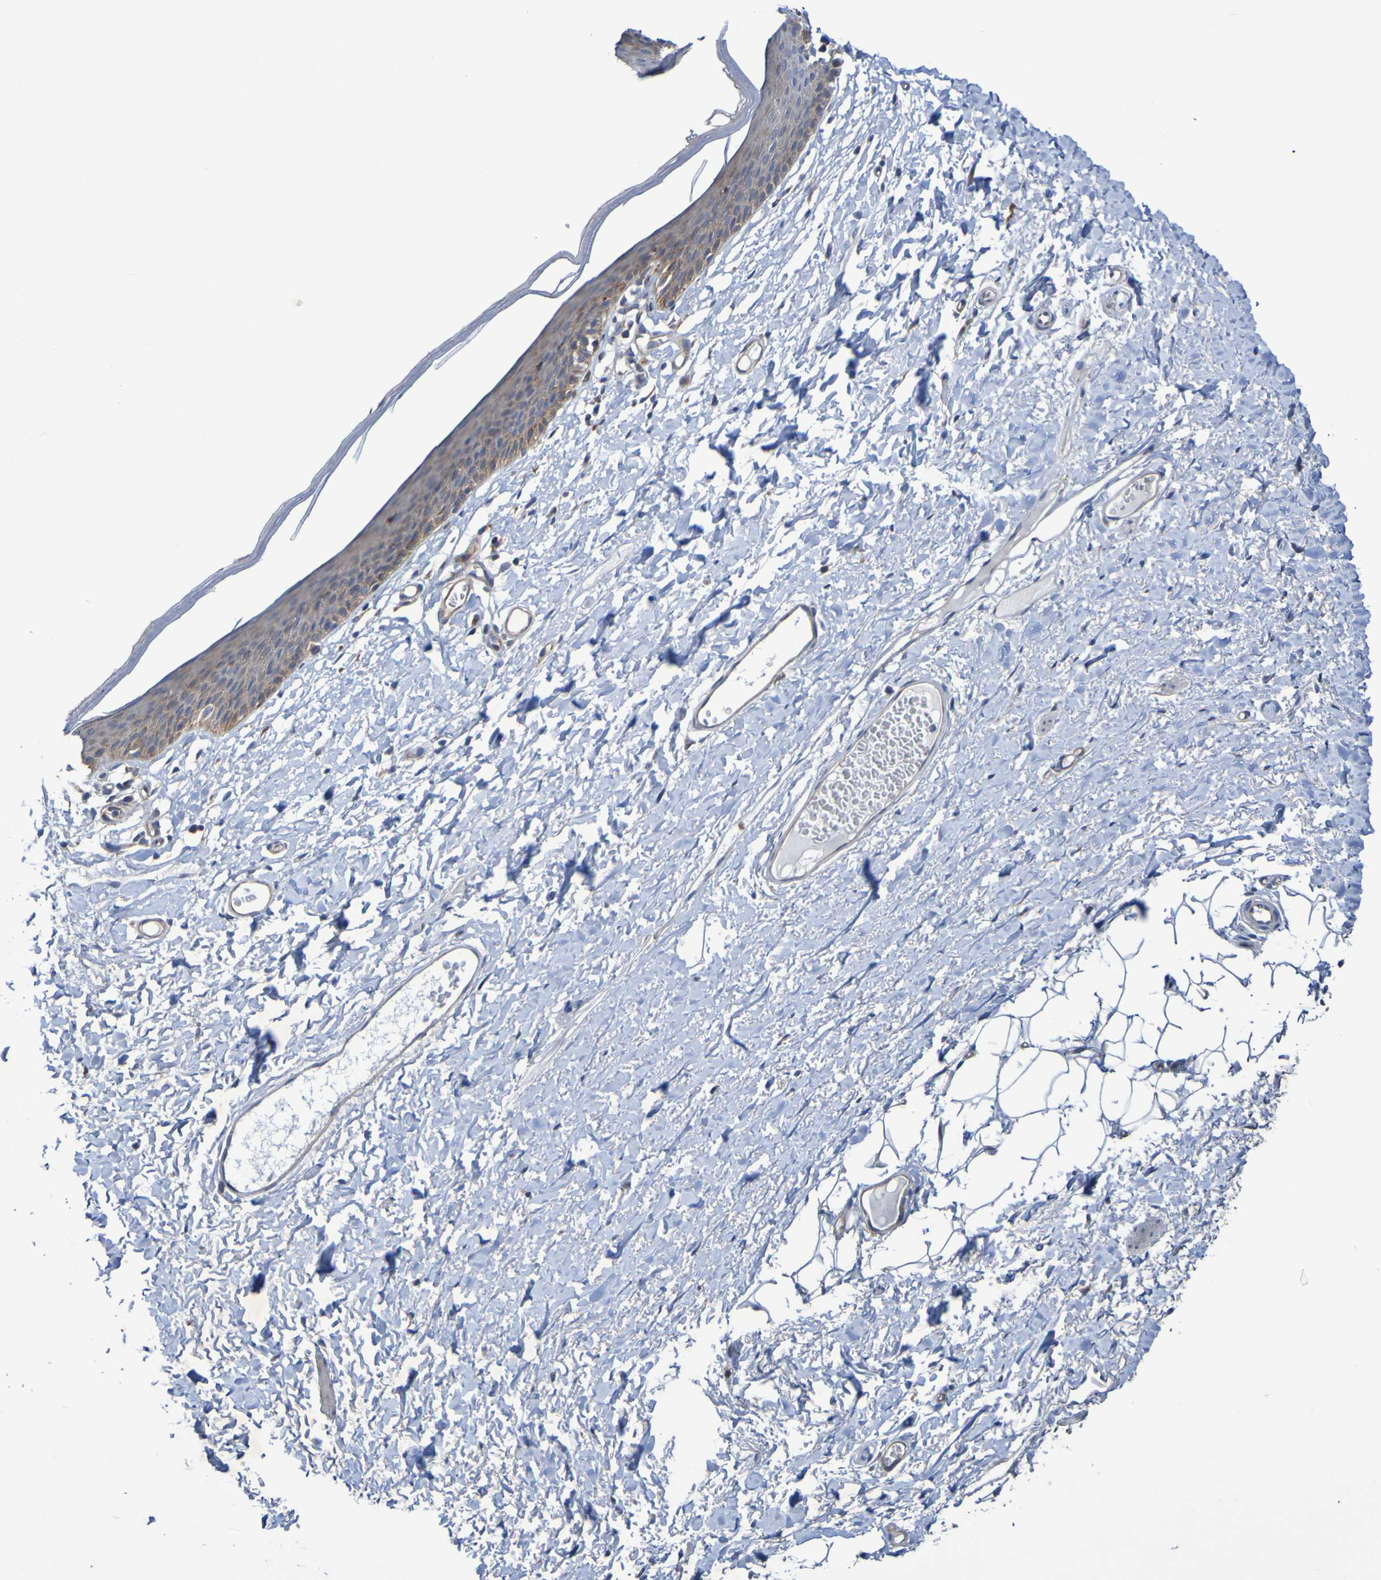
{"staining": {"intensity": "moderate", "quantity": ">75%", "location": "cytoplasmic/membranous"}, "tissue": "skin", "cell_type": "Epidermal cells", "image_type": "normal", "snomed": [{"axis": "morphology", "description": "Normal tissue, NOS"}, {"axis": "topography", "description": "Vulva"}], "caption": "IHC staining of benign skin, which reveals medium levels of moderate cytoplasmic/membranous positivity in about >75% of epidermal cells indicating moderate cytoplasmic/membranous protein positivity. The staining was performed using DAB (brown) for protein detection and nuclei were counterstained in hematoxylin (blue).", "gene": "SDK1", "patient": {"sex": "female", "age": 54}}